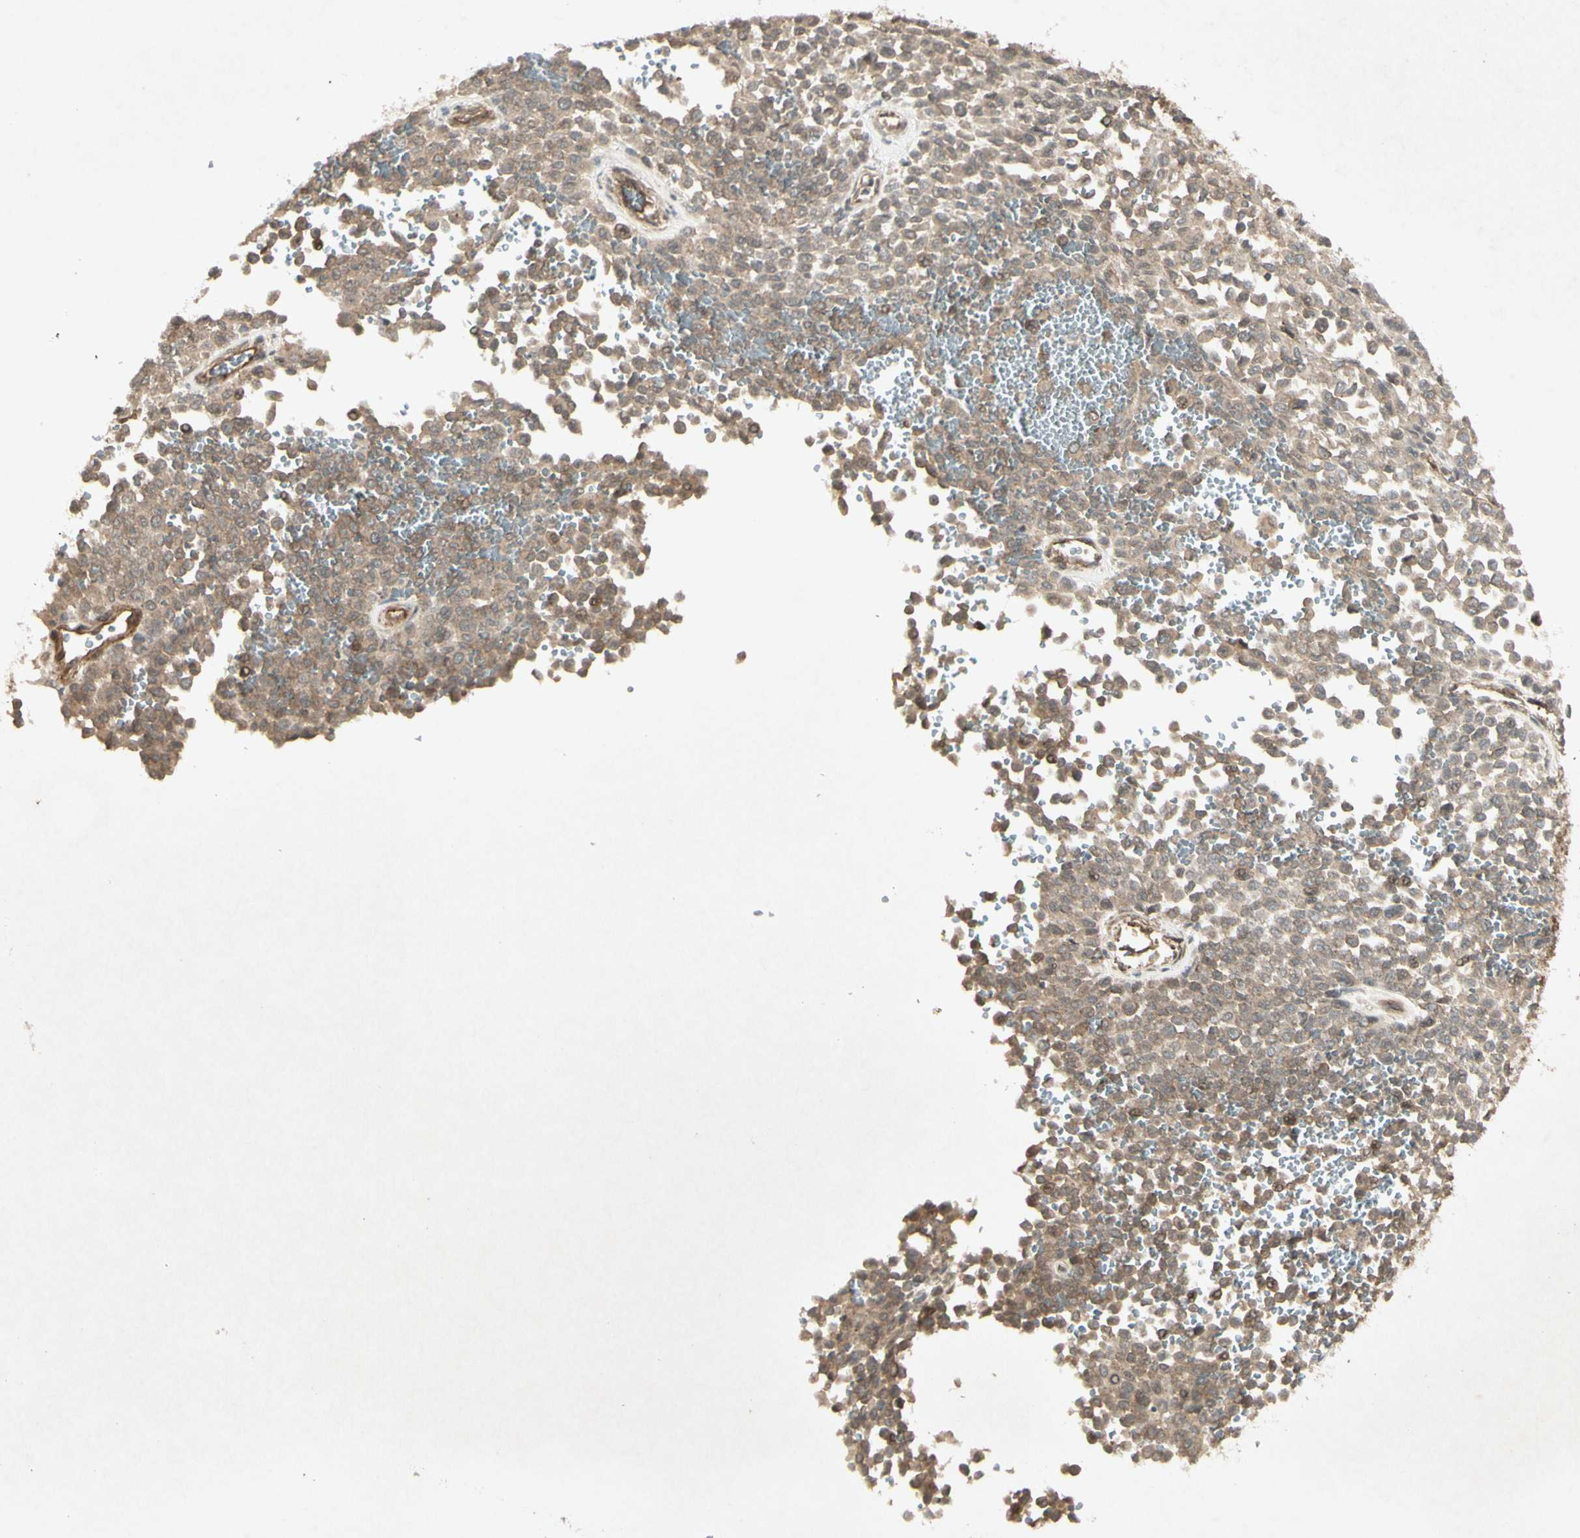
{"staining": {"intensity": "weak", "quantity": ">75%", "location": "cytoplasmic/membranous"}, "tissue": "melanoma", "cell_type": "Tumor cells", "image_type": "cancer", "snomed": [{"axis": "morphology", "description": "Malignant melanoma, Metastatic site"}, {"axis": "topography", "description": "Pancreas"}], "caption": "Immunohistochemical staining of melanoma displays low levels of weak cytoplasmic/membranous positivity in approximately >75% of tumor cells. Nuclei are stained in blue.", "gene": "JAG1", "patient": {"sex": "female", "age": 30}}